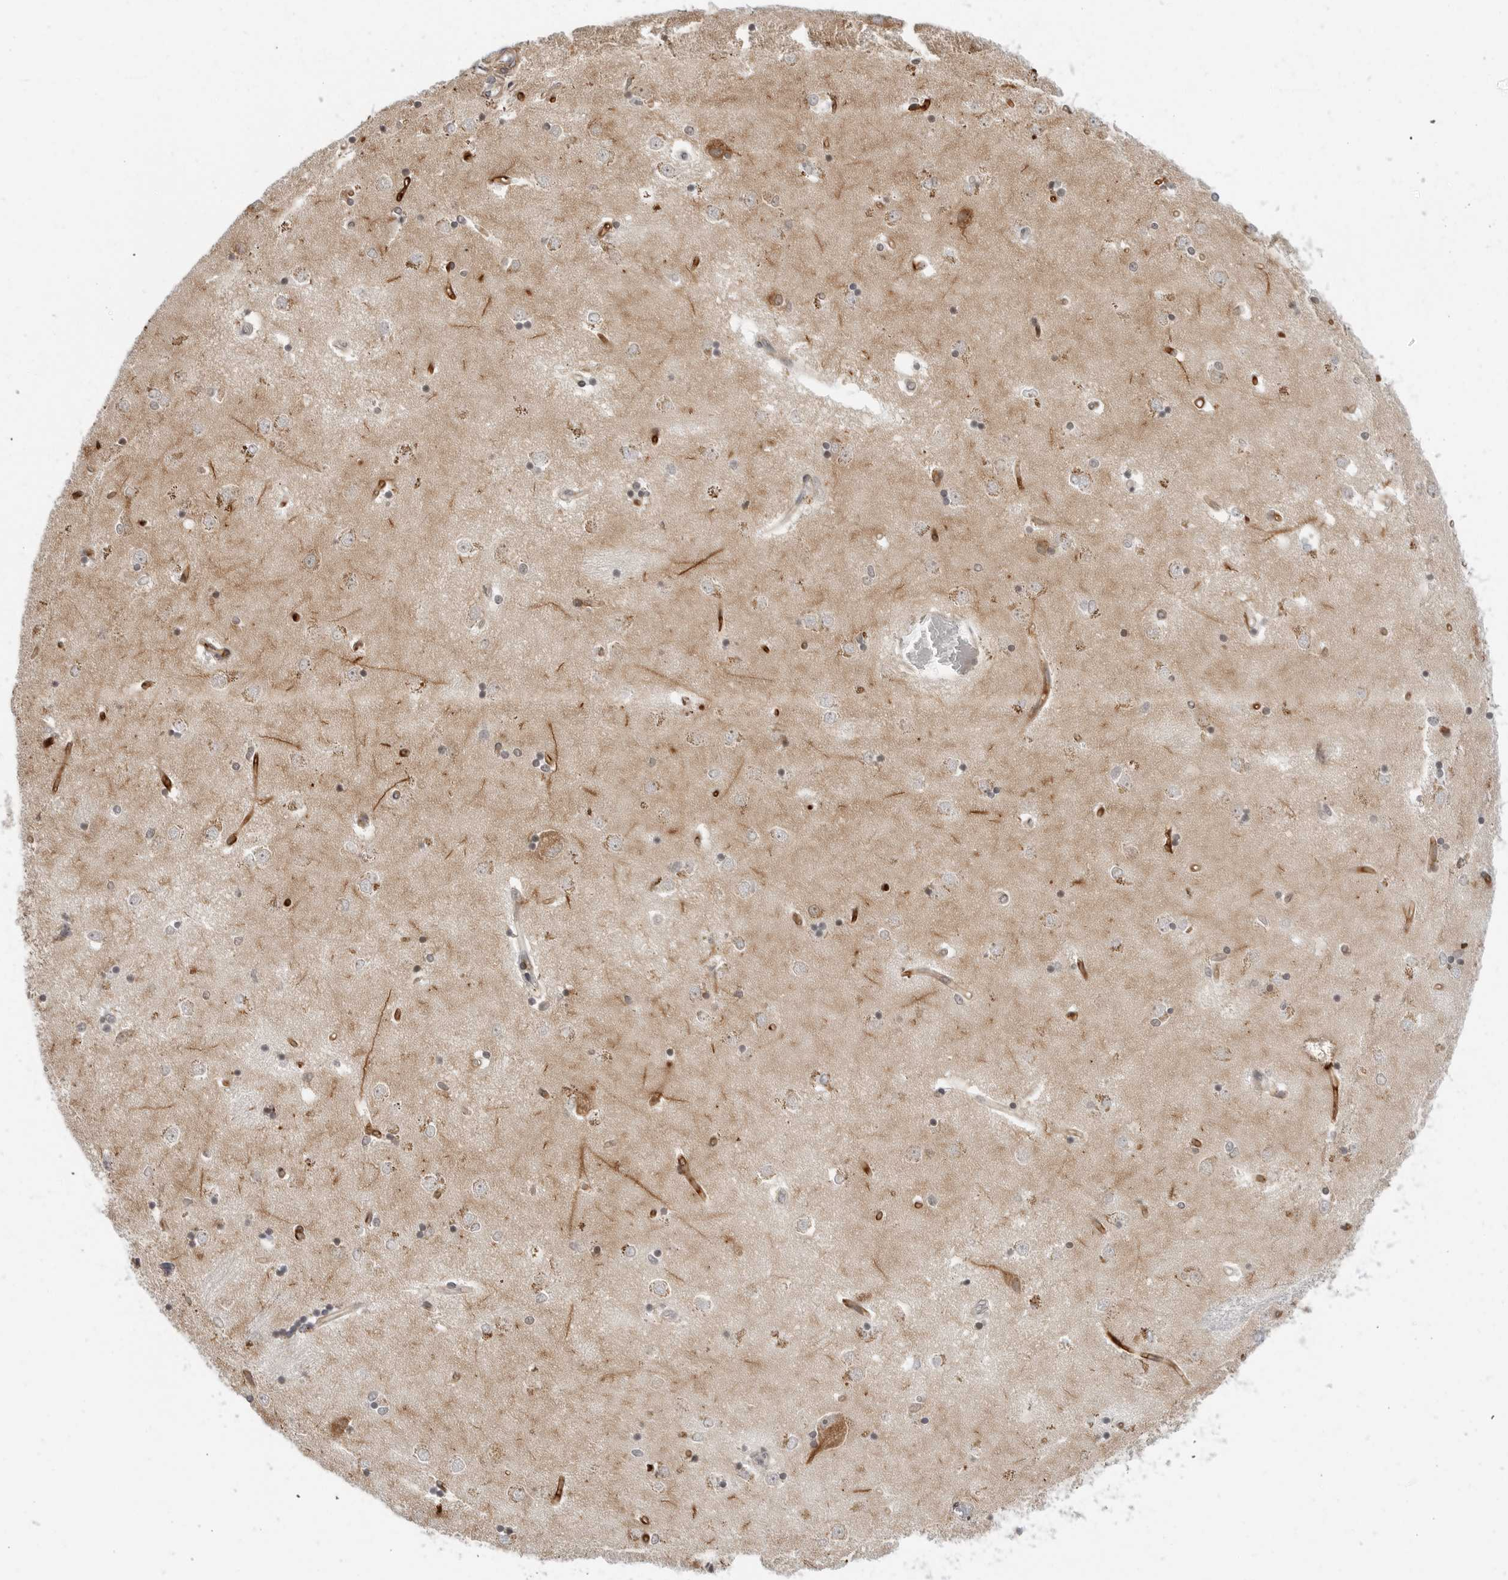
{"staining": {"intensity": "negative", "quantity": "none", "location": "none"}, "tissue": "caudate", "cell_type": "Glial cells", "image_type": "normal", "snomed": [{"axis": "morphology", "description": "Normal tissue, NOS"}, {"axis": "topography", "description": "Lateral ventricle wall"}], "caption": "The image demonstrates no significant positivity in glial cells of caudate.", "gene": "STXBP3", "patient": {"sex": "male", "age": 45}}